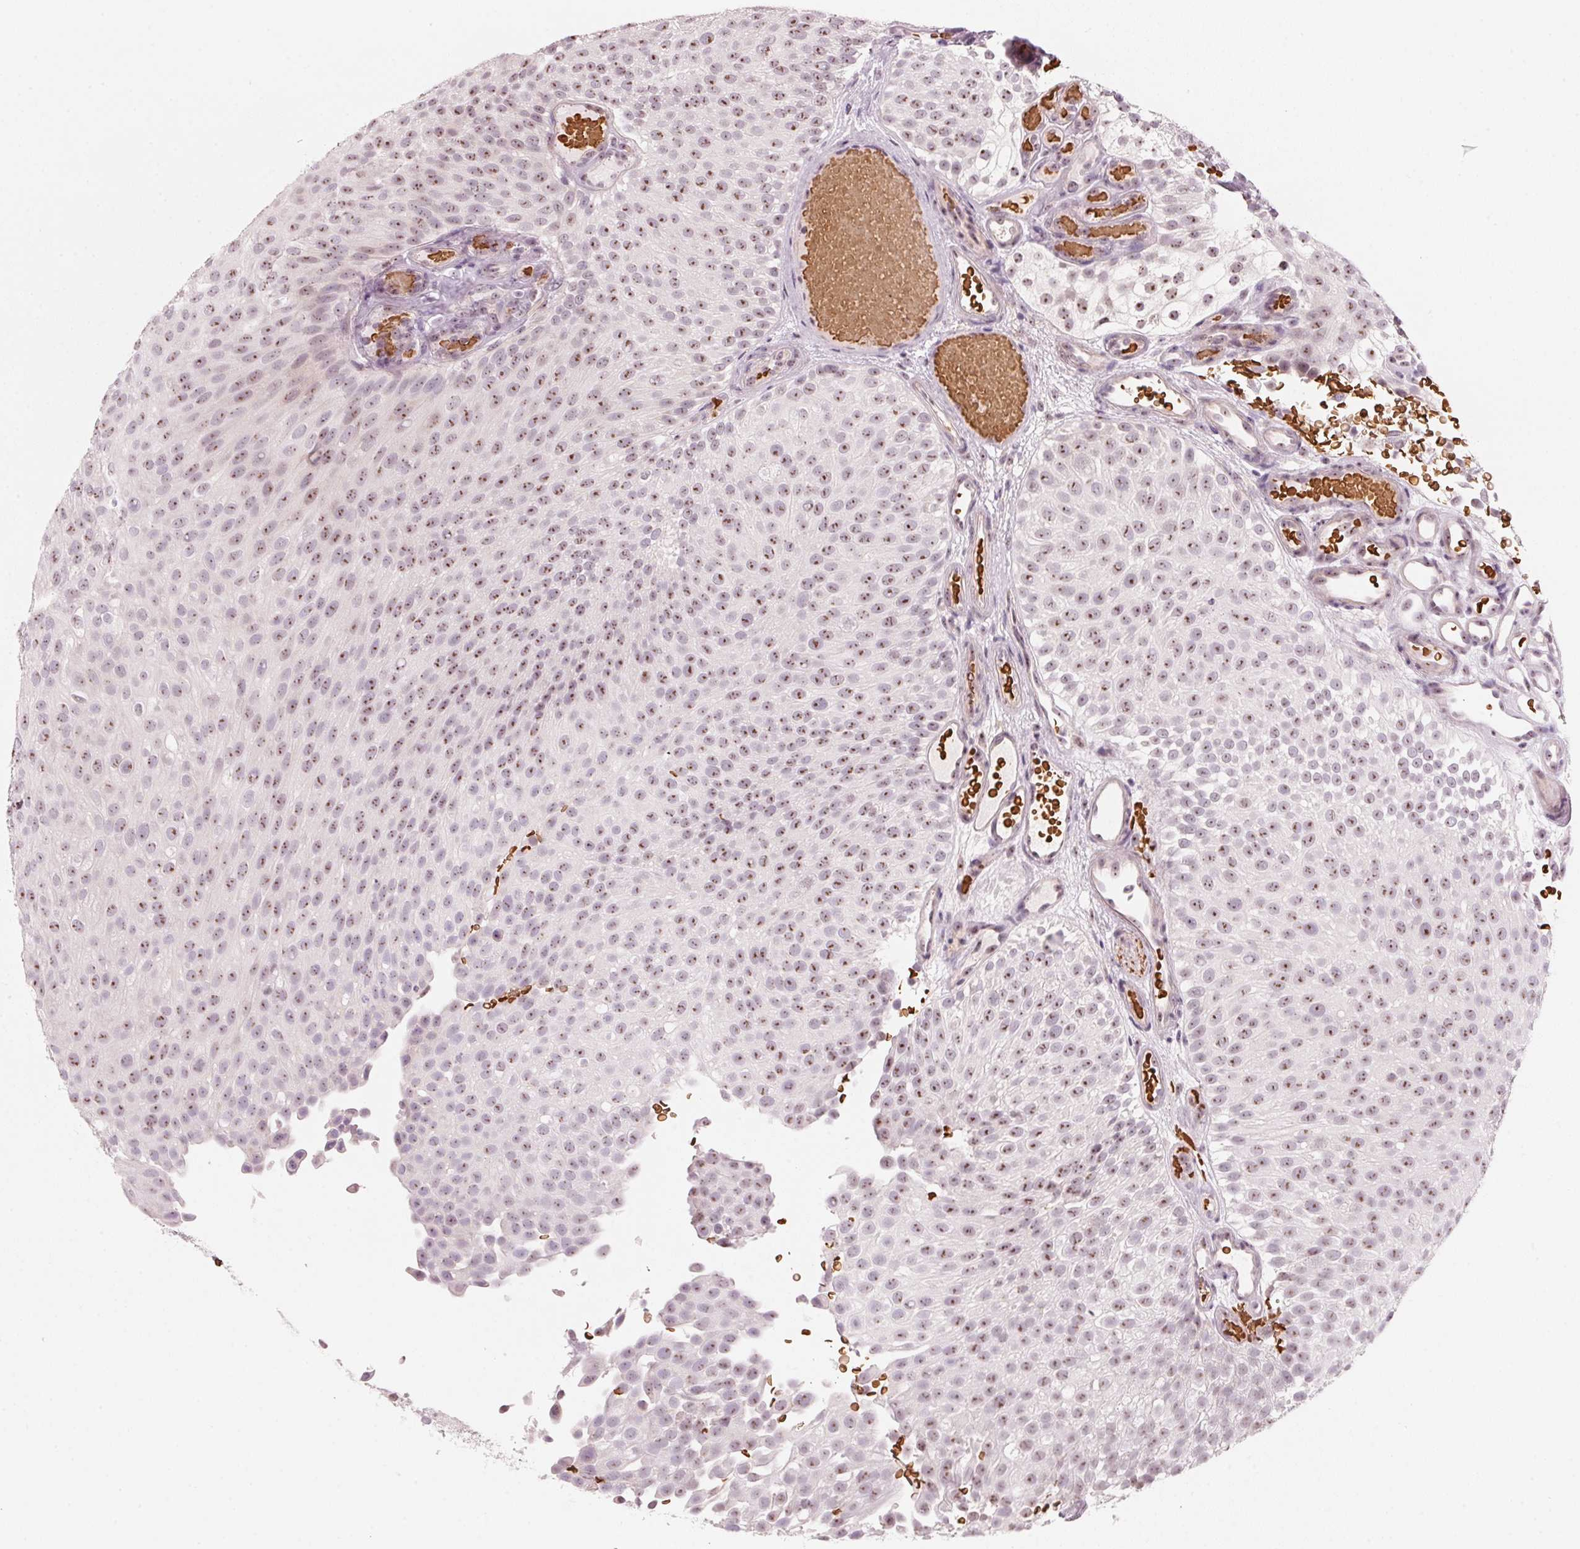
{"staining": {"intensity": "moderate", "quantity": ">75%", "location": "nuclear"}, "tissue": "urothelial cancer", "cell_type": "Tumor cells", "image_type": "cancer", "snomed": [{"axis": "morphology", "description": "Urothelial carcinoma, Low grade"}, {"axis": "topography", "description": "Urinary bladder"}], "caption": "The histopathology image displays immunohistochemical staining of urothelial cancer. There is moderate nuclear staining is present in approximately >75% of tumor cells.", "gene": "DNTTIP2", "patient": {"sex": "male", "age": 78}}